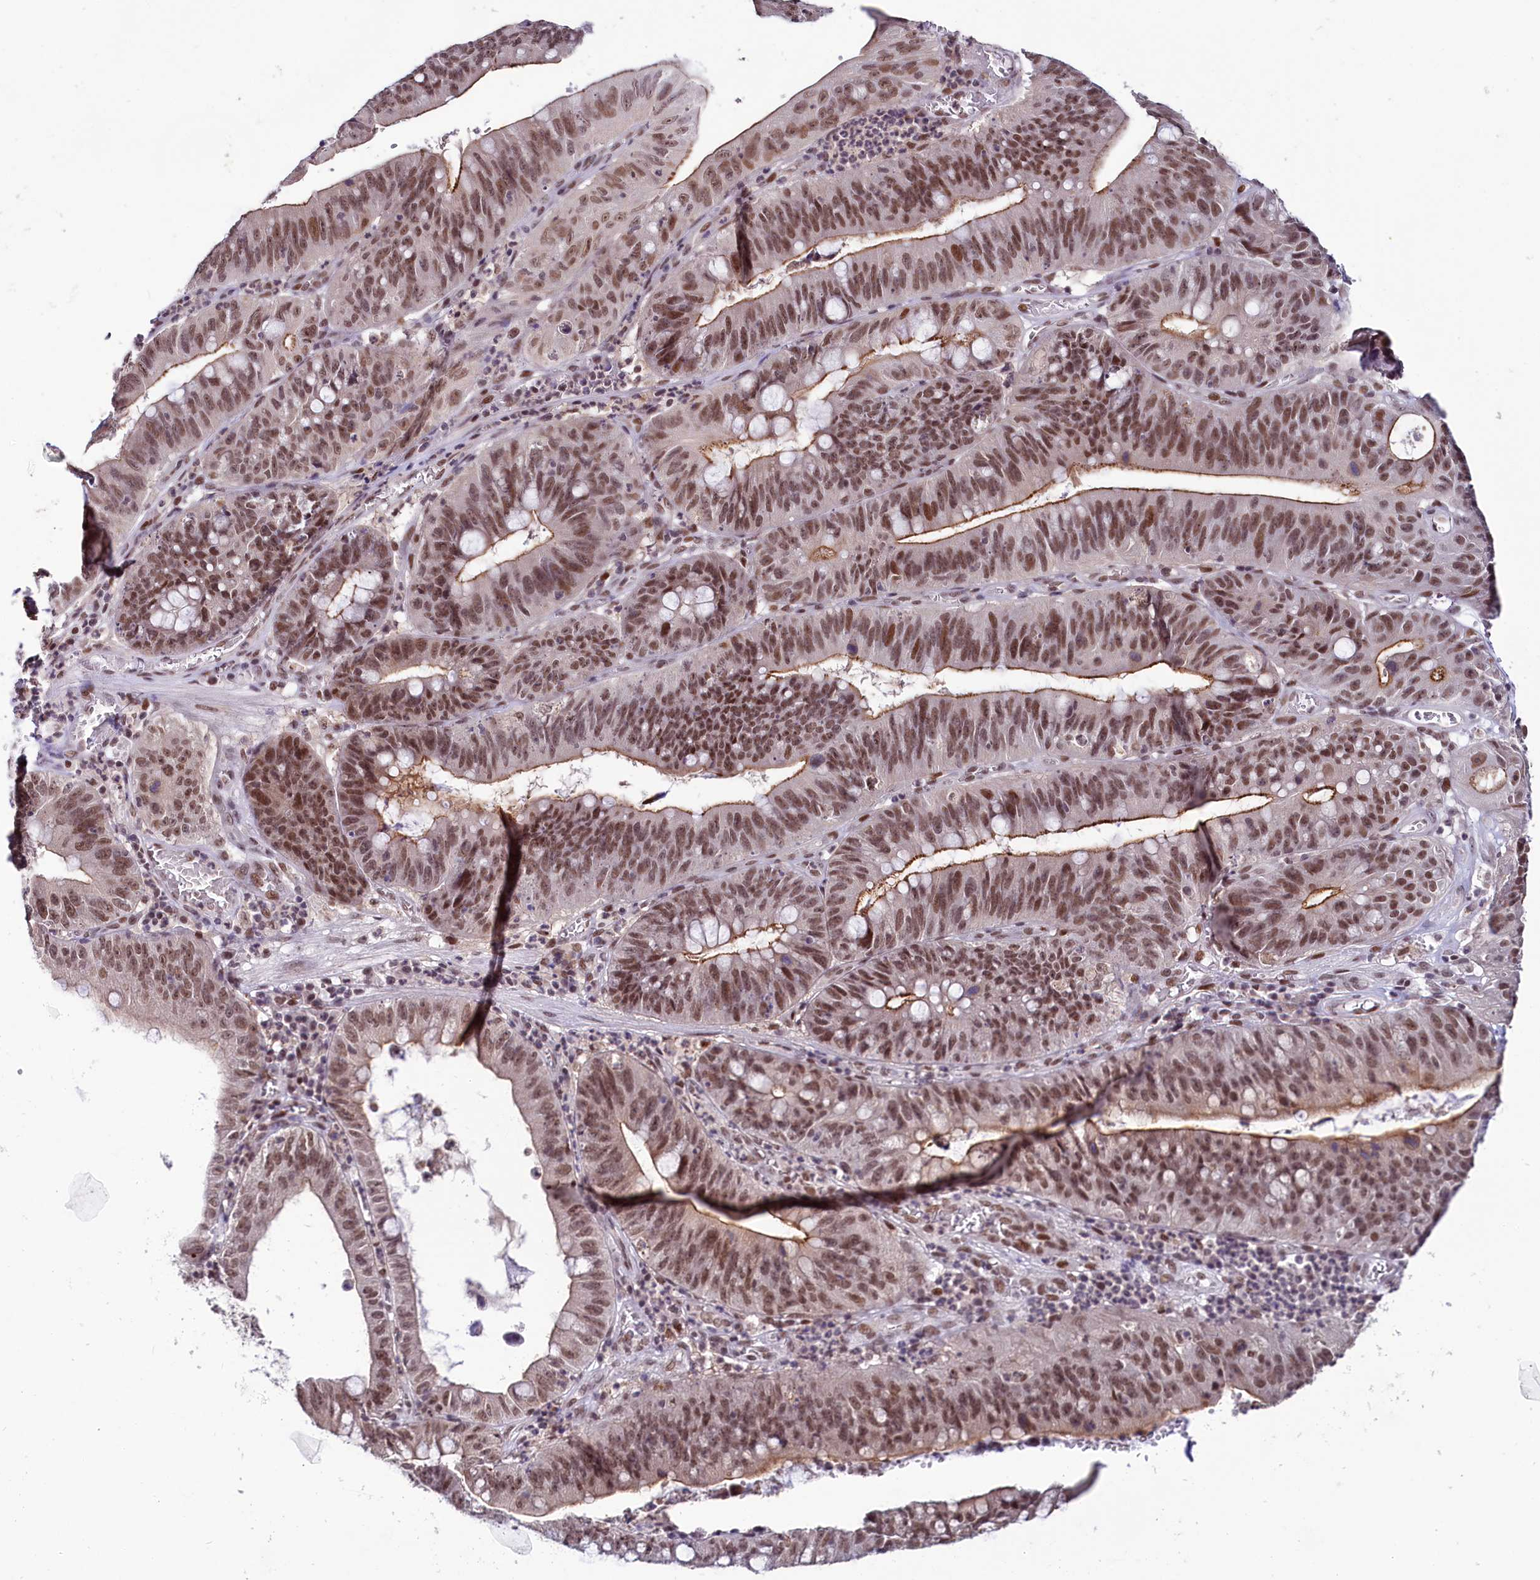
{"staining": {"intensity": "moderate", "quantity": ">75%", "location": "cytoplasmic/membranous,nuclear"}, "tissue": "stomach cancer", "cell_type": "Tumor cells", "image_type": "cancer", "snomed": [{"axis": "morphology", "description": "Adenocarcinoma, NOS"}, {"axis": "topography", "description": "Stomach"}], "caption": "Protein expression analysis of human adenocarcinoma (stomach) reveals moderate cytoplasmic/membranous and nuclear expression in about >75% of tumor cells.", "gene": "SCAF11", "patient": {"sex": "male", "age": 59}}